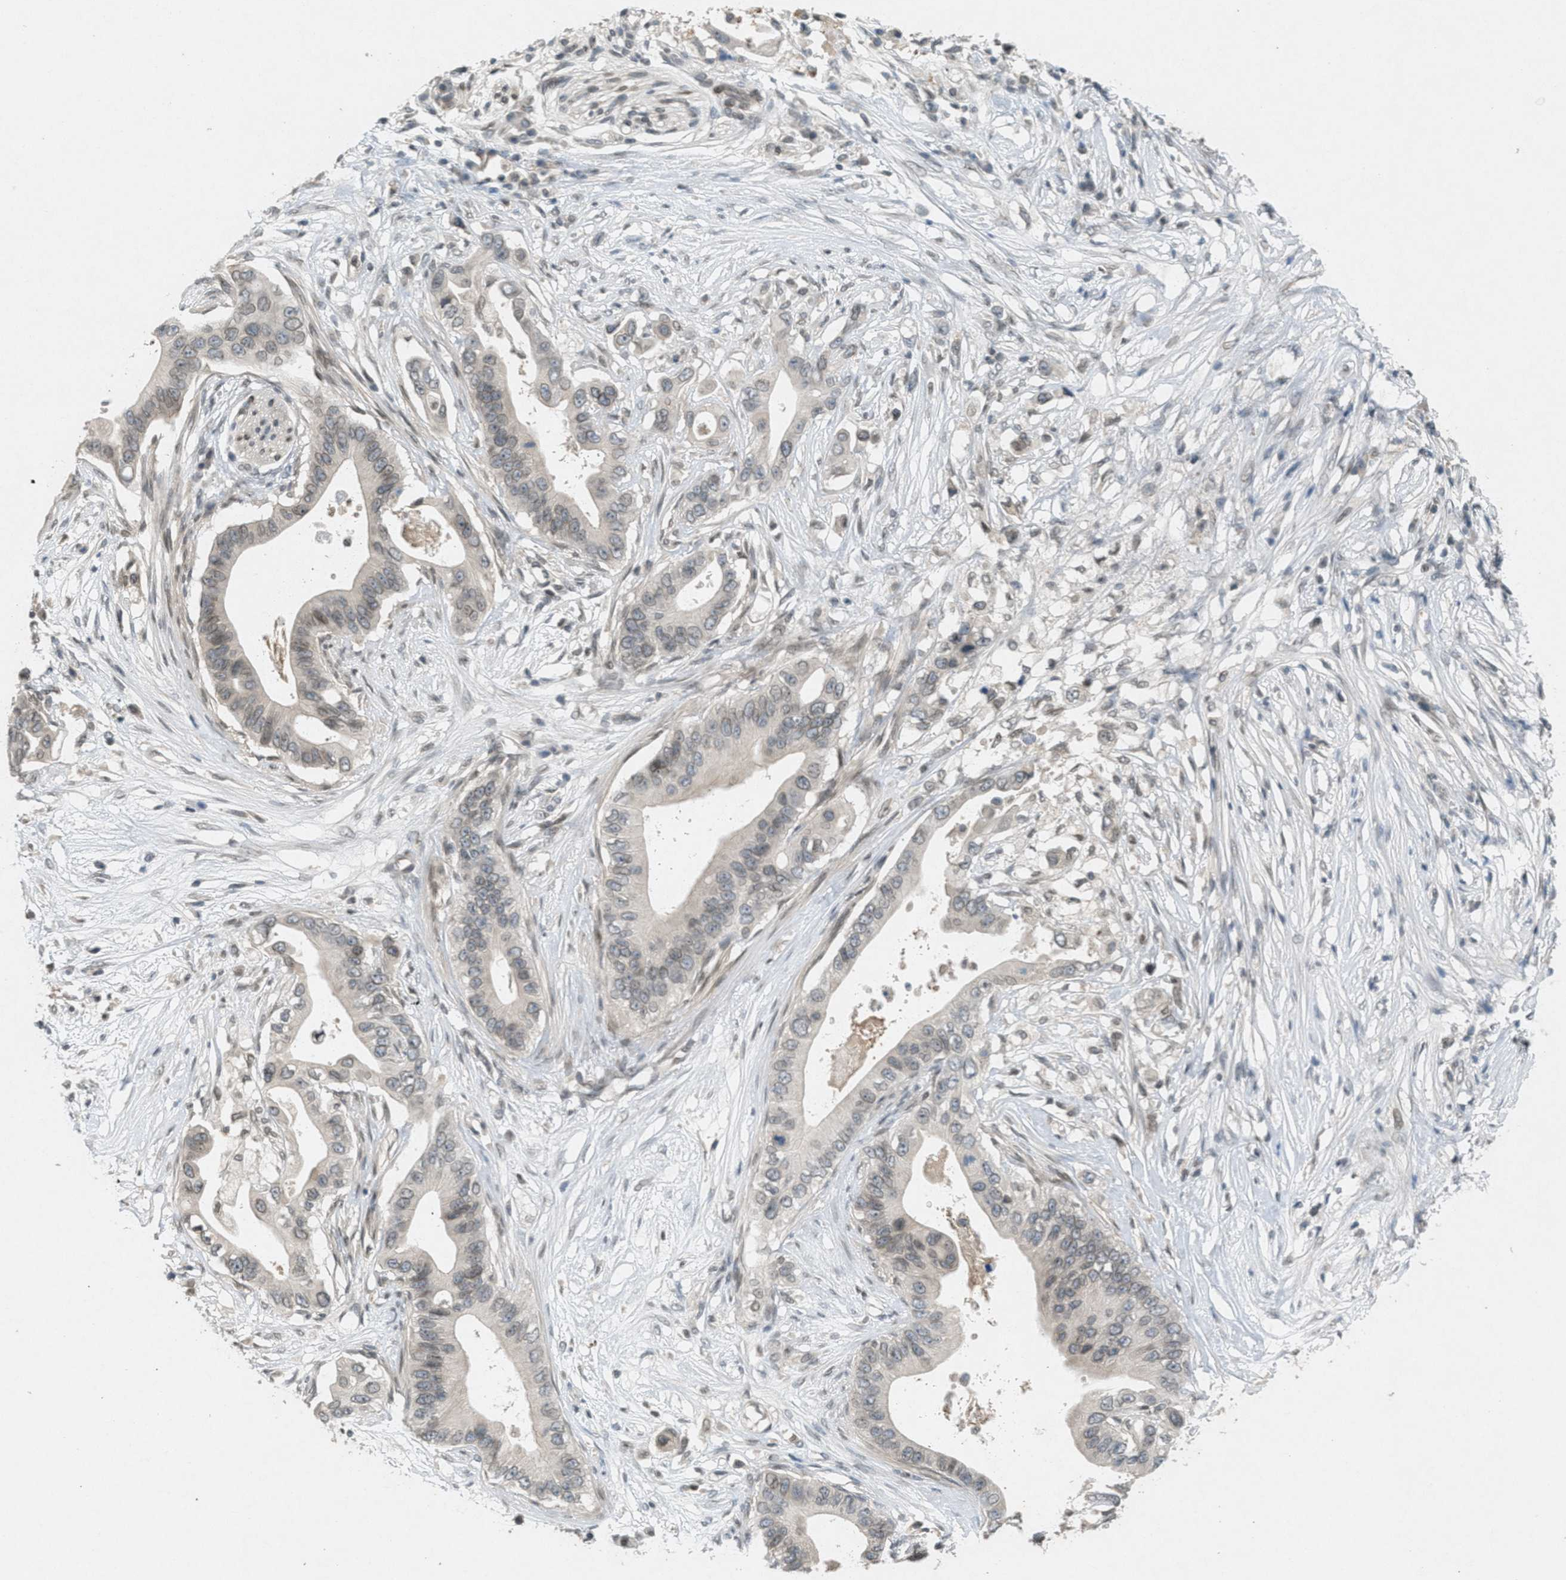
{"staining": {"intensity": "weak", "quantity": "<25%", "location": "nuclear"}, "tissue": "pancreatic cancer", "cell_type": "Tumor cells", "image_type": "cancer", "snomed": [{"axis": "morphology", "description": "Adenocarcinoma, NOS"}, {"axis": "topography", "description": "Pancreas"}], "caption": "Pancreatic cancer (adenocarcinoma) was stained to show a protein in brown. There is no significant positivity in tumor cells. (DAB (3,3'-diaminobenzidine) immunohistochemistry (IHC) visualized using brightfield microscopy, high magnification).", "gene": "ABHD6", "patient": {"sex": "male", "age": 77}}